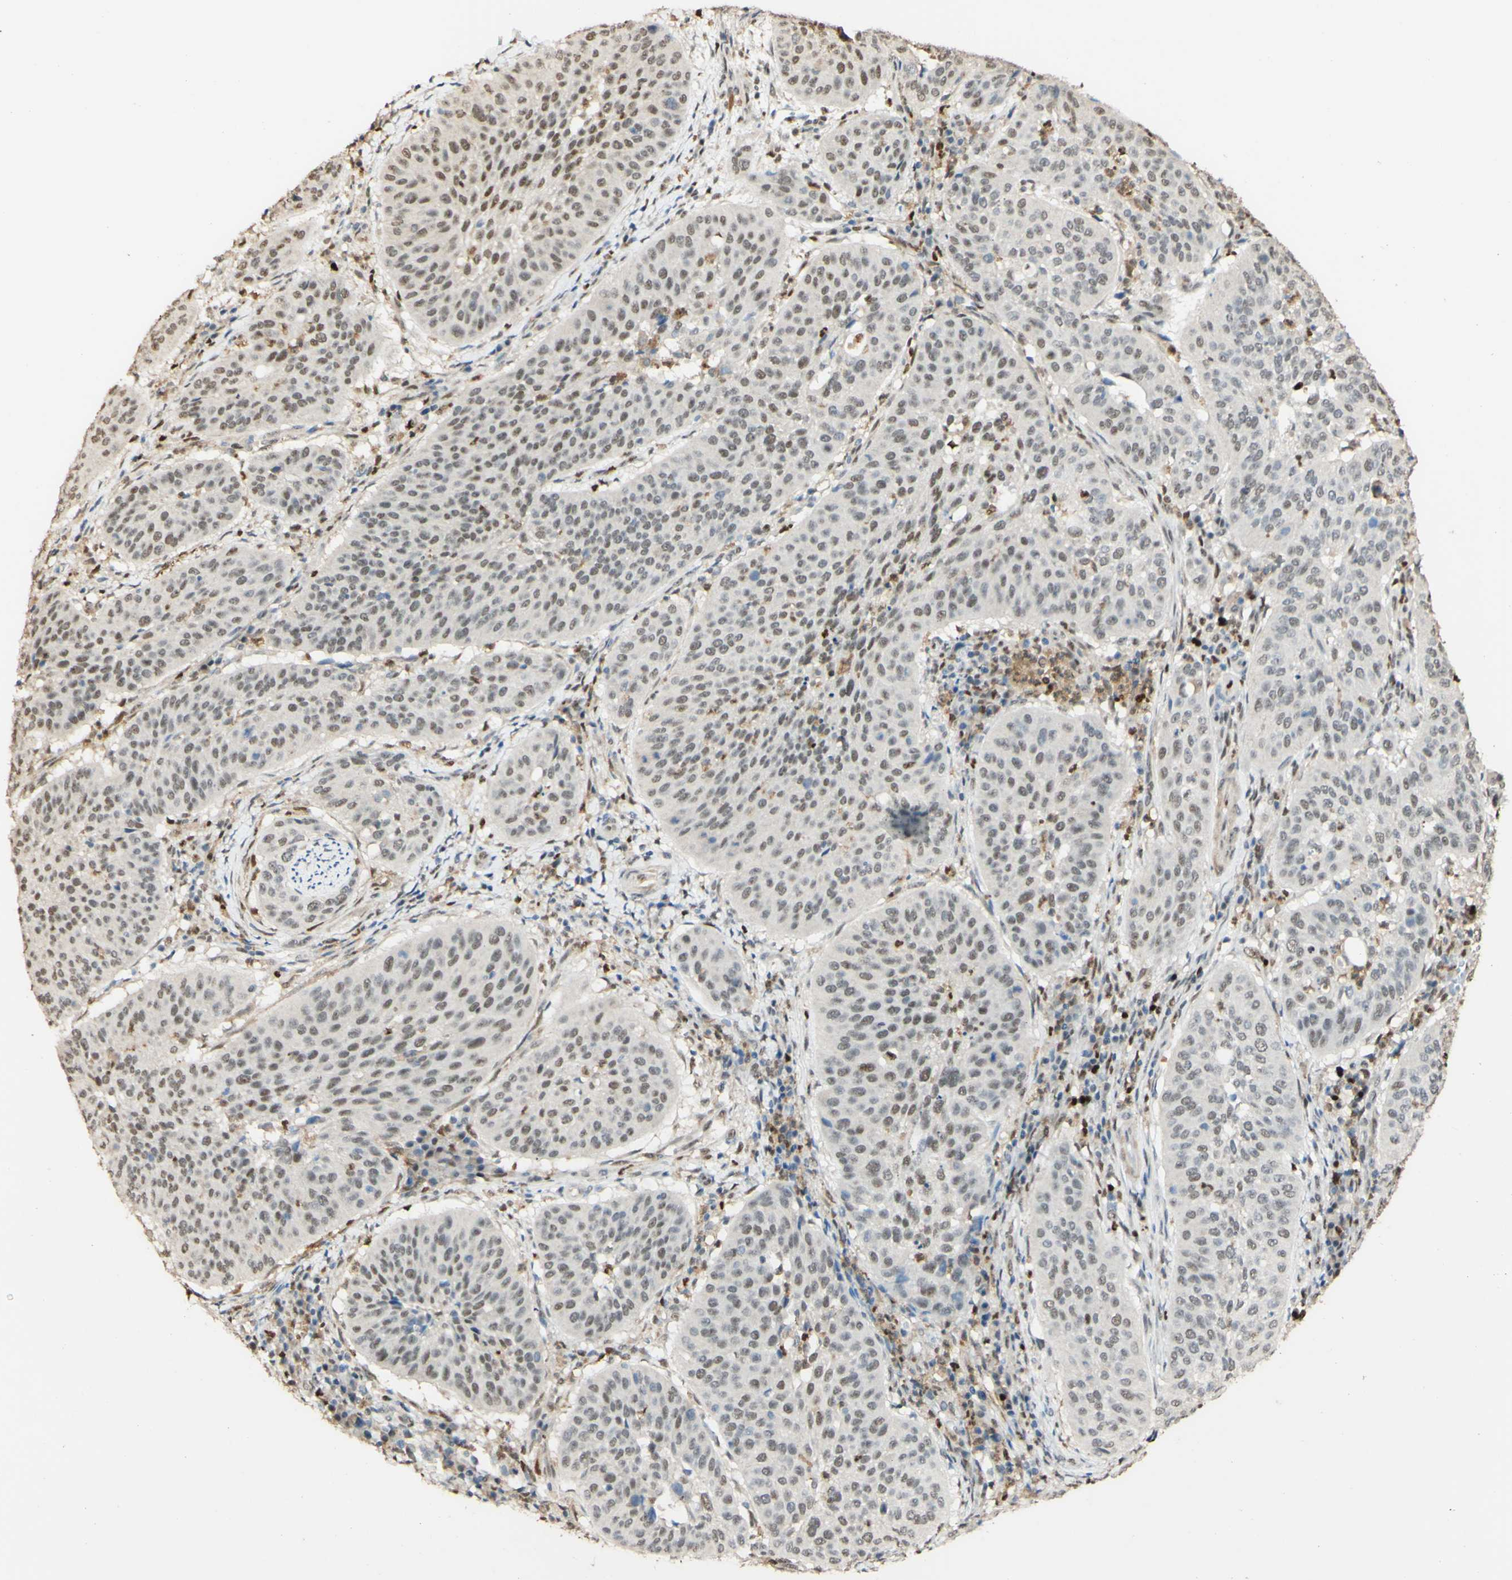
{"staining": {"intensity": "weak", "quantity": "<25%", "location": "nuclear"}, "tissue": "cervical cancer", "cell_type": "Tumor cells", "image_type": "cancer", "snomed": [{"axis": "morphology", "description": "Normal tissue, NOS"}, {"axis": "morphology", "description": "Squamous cell carcinoma, NOS"}, {"axis": "topography", "description": "Cervix"}], "caption": "An IHC image of cervical cancer (squamous cell carcinoma) is shown. There is no staining in tumor cells of cervical cancer (squamous cell carcinoma). Nuclei are stained in blue.", "gene": "MAP3K4", "patient": {"sex": "female", "age": 39}}